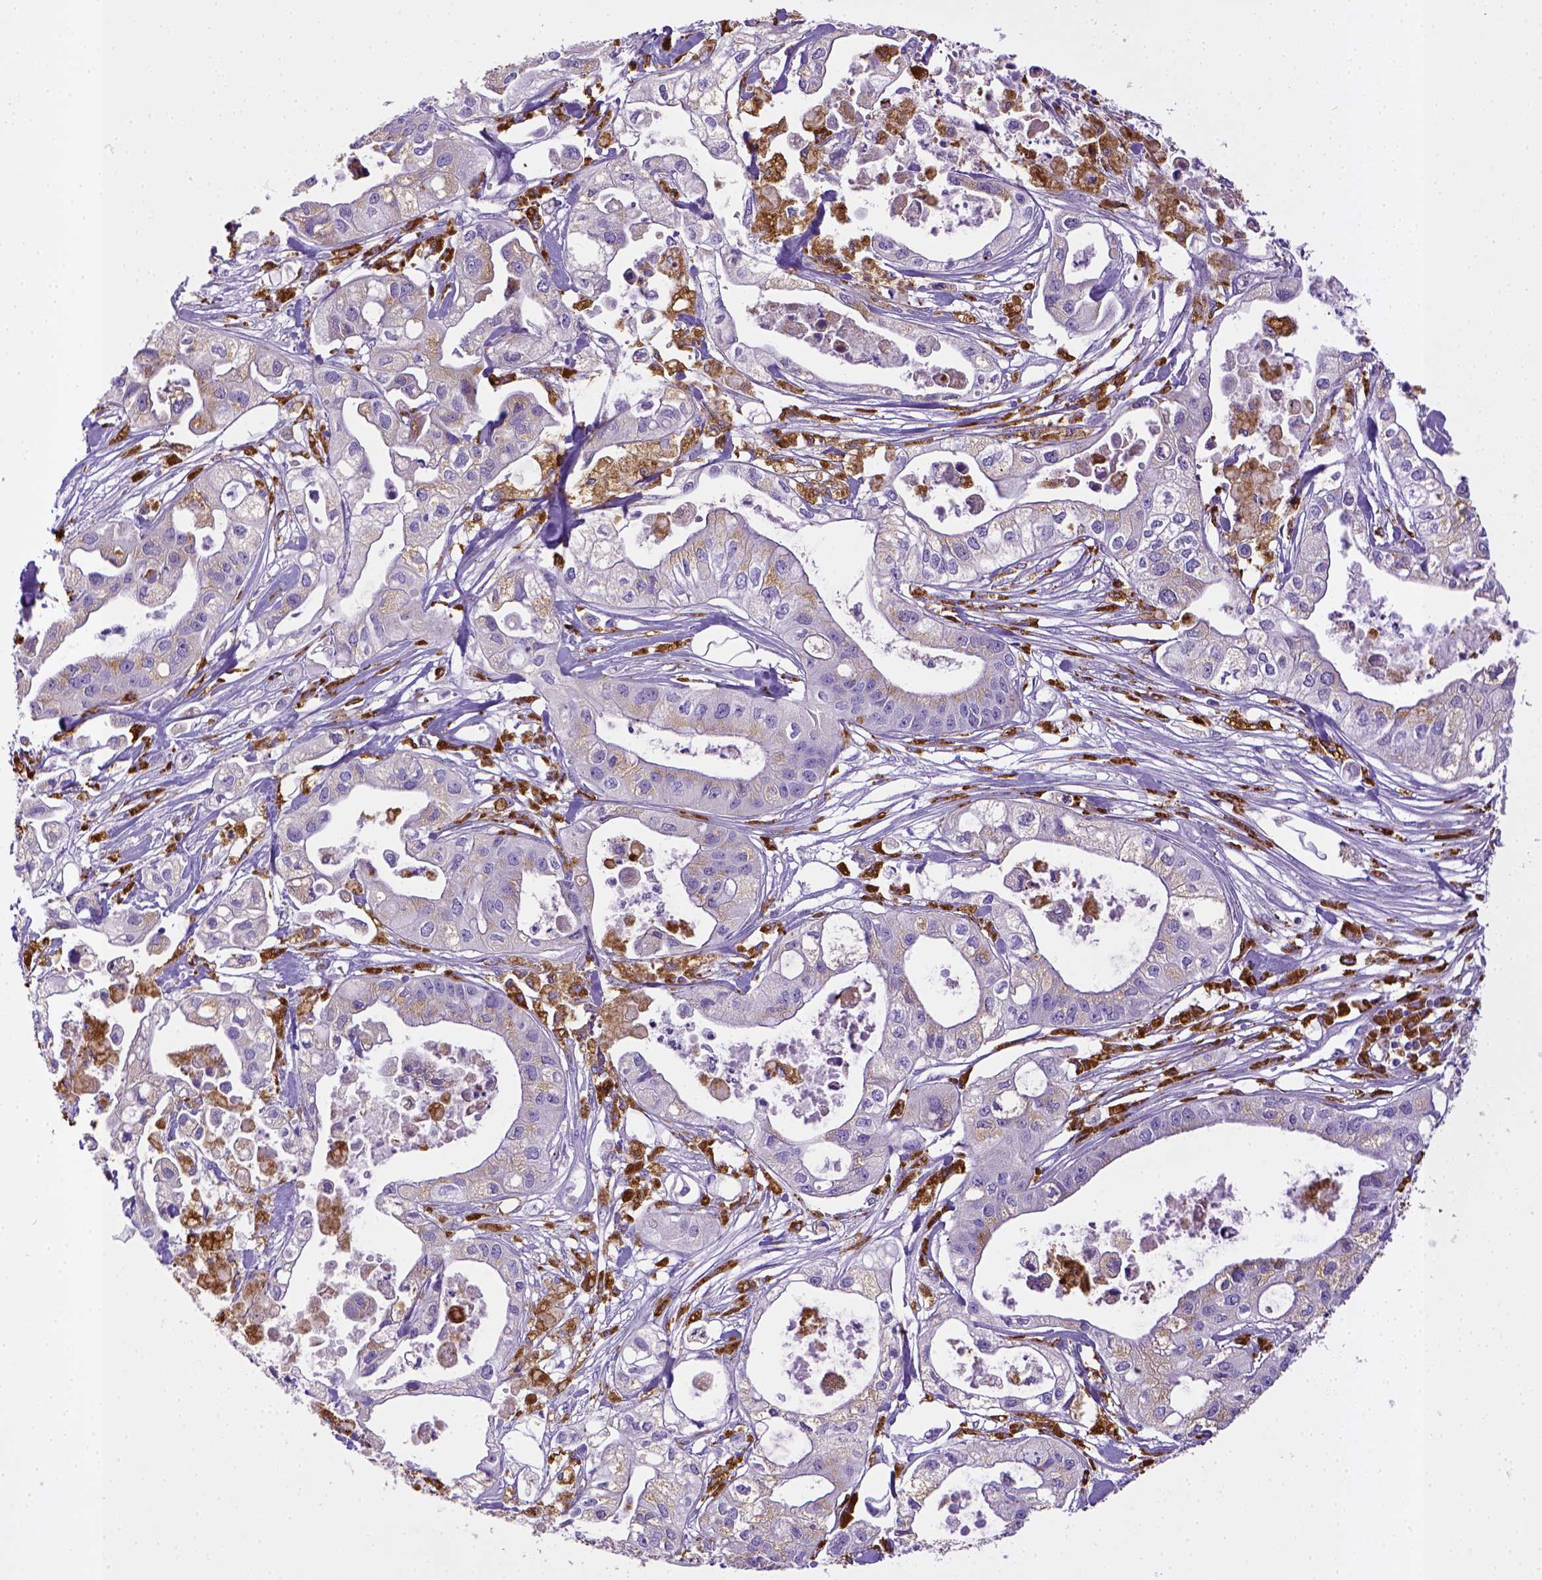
{"staining": {"intensity": "negative", "quantity": "none", "location": "none"}, "tissue": "pancreatic cancer", "cell_type": "Tumor cells", "image_type": "cancer", "snomed": [{"axis": "morphology", "description": "Adenocarcinoma, NOS"}, {"axis": "topography", "description": "Pancreas"}], "caption": "DAB immunohistochemical staining of human adenocarcinoma (pancreatic) displays no significant positivity in tumor cells.", "gene": "CD68", "patient": {"sex": "male", "age": 70}}